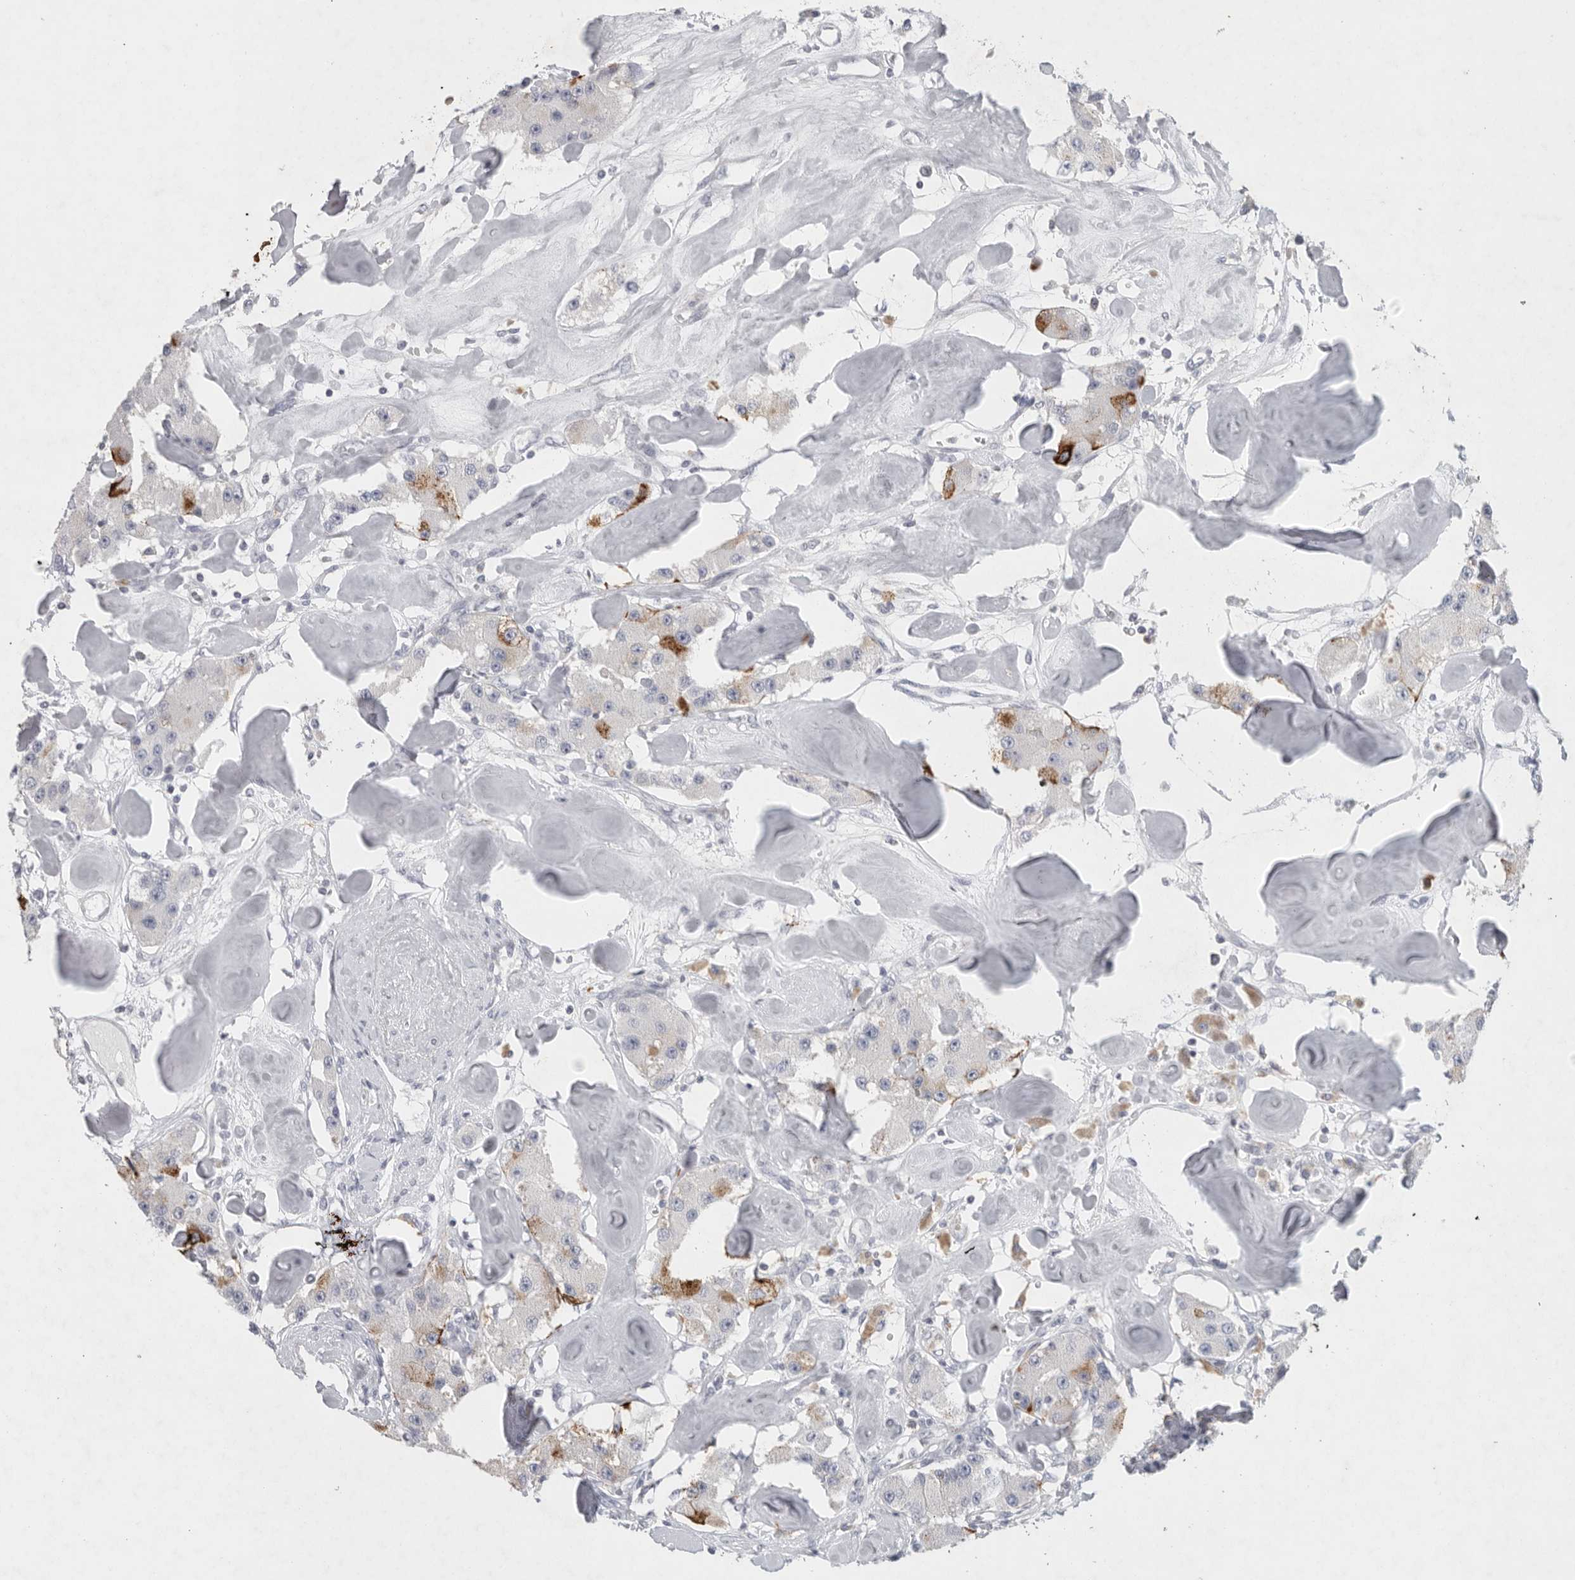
{"staining": {"intensity": "moderate", "quantity": "<25%", "location": "cytoplasmic/membranous"}, "tissue": "carcinoid", "cell_type": "Tumor cells", "image_type": "cancer", "snomed": [{"axis": "morphology", "description": "Carcinoid, malignant, NOS"}, {"axis": "topography", "description": "Pancreas"}], "caption": "Brown immunohistochemical staining in carcinoid demonstrates moderate cytoplasmic/membranous positivity in about <25% of tumor cells.", "gene": "TMEM69", "patient": {"sex": "male", "age": 41}}